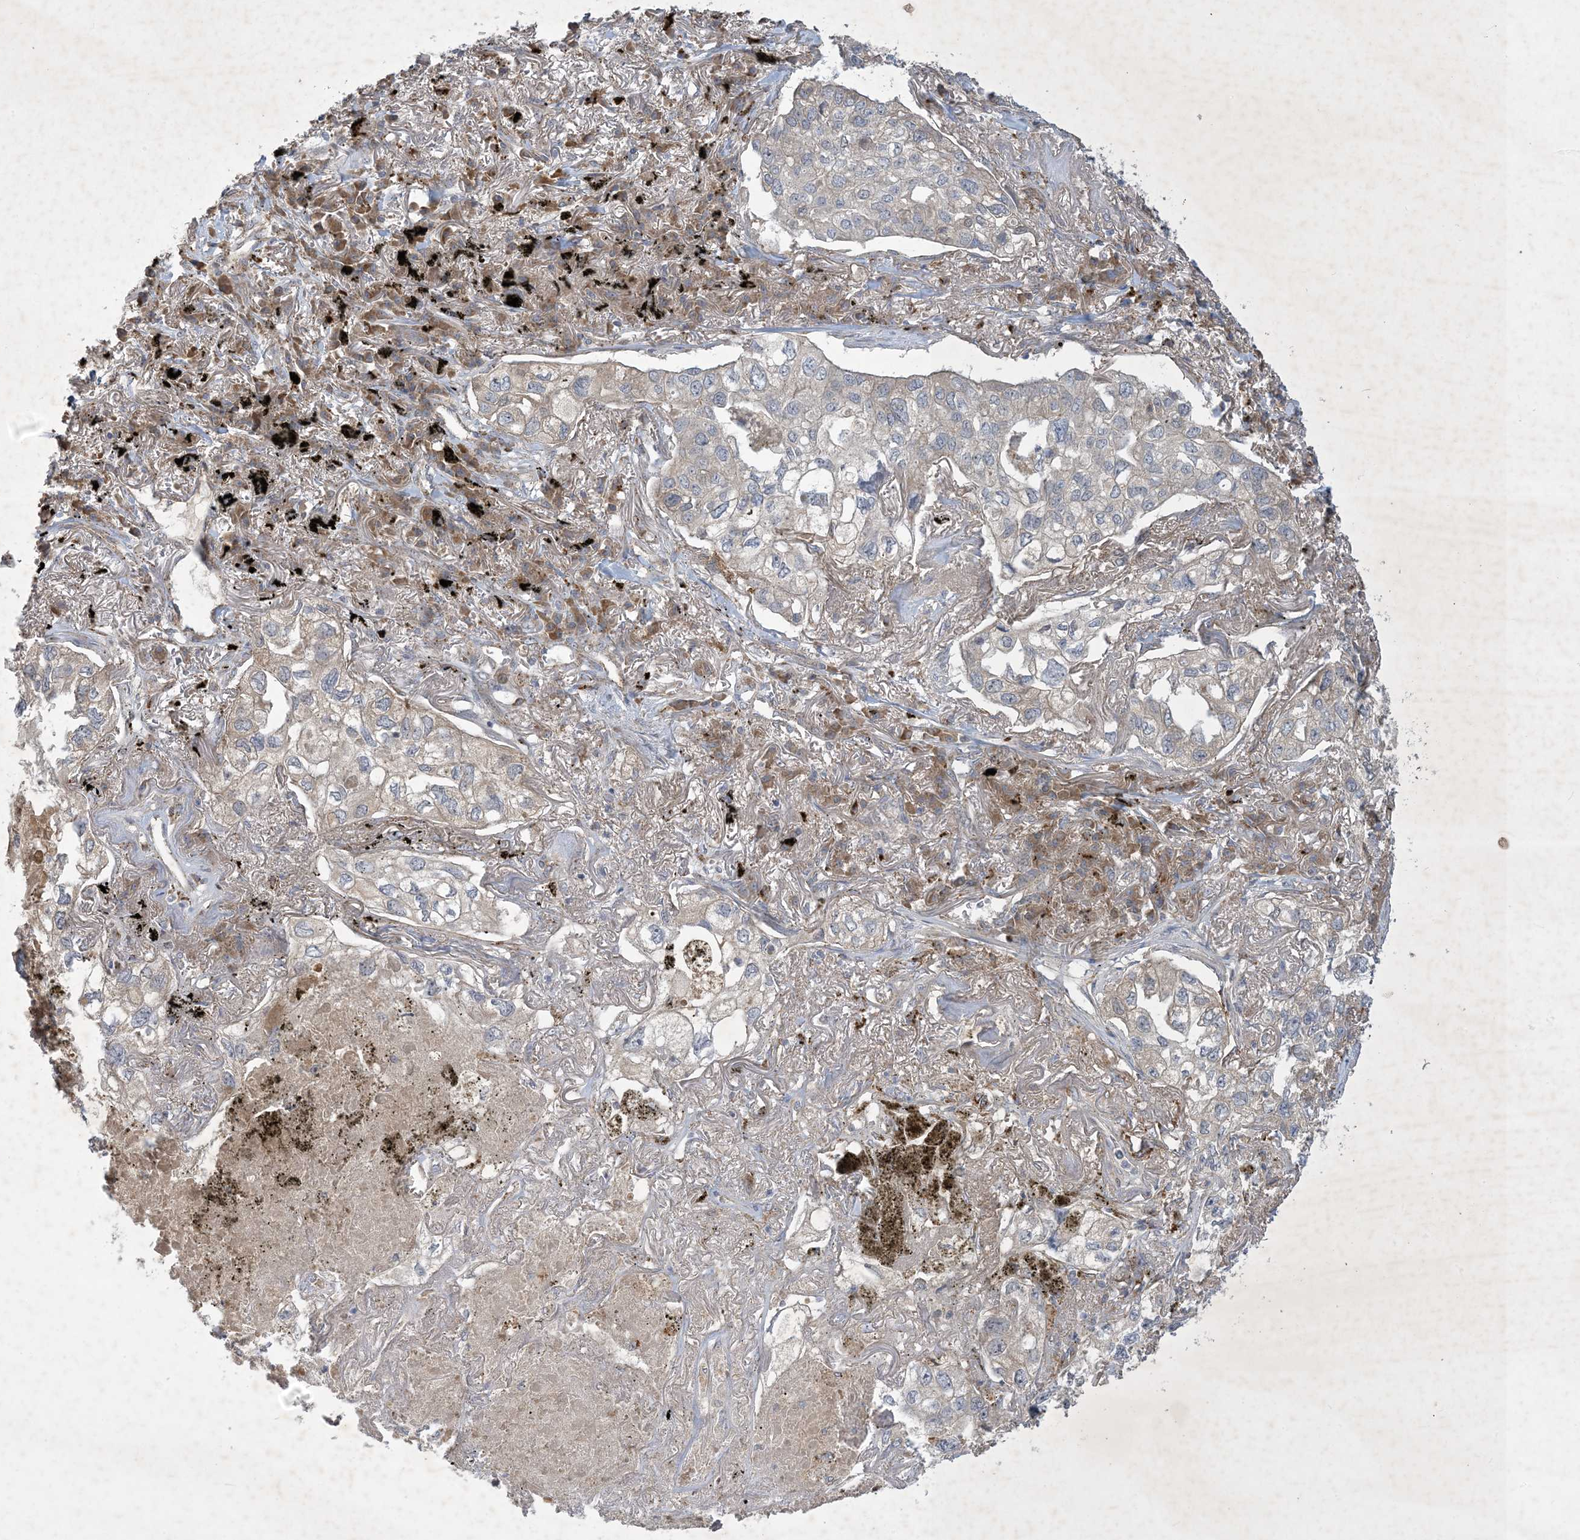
{"staining": {"intensity": "negative", "quantity": "none", "location": "none"}, "tissue": "lung cancer", "cell_type": "Tumor cells", "image_type": "cancer", "snomed": [{"axis": "morphology", "description": "Adenocarcinoma, NOS"}, {"axis": "topography", "description": "Lung"}], "caption": "Immunohistochemistry (IHC) of human lung cancer (adenocarcinoma) demonstrates no positivity in tumor cells.", "gene": "MRPS18A", "patient": {"sex": "male", "age": 65}}